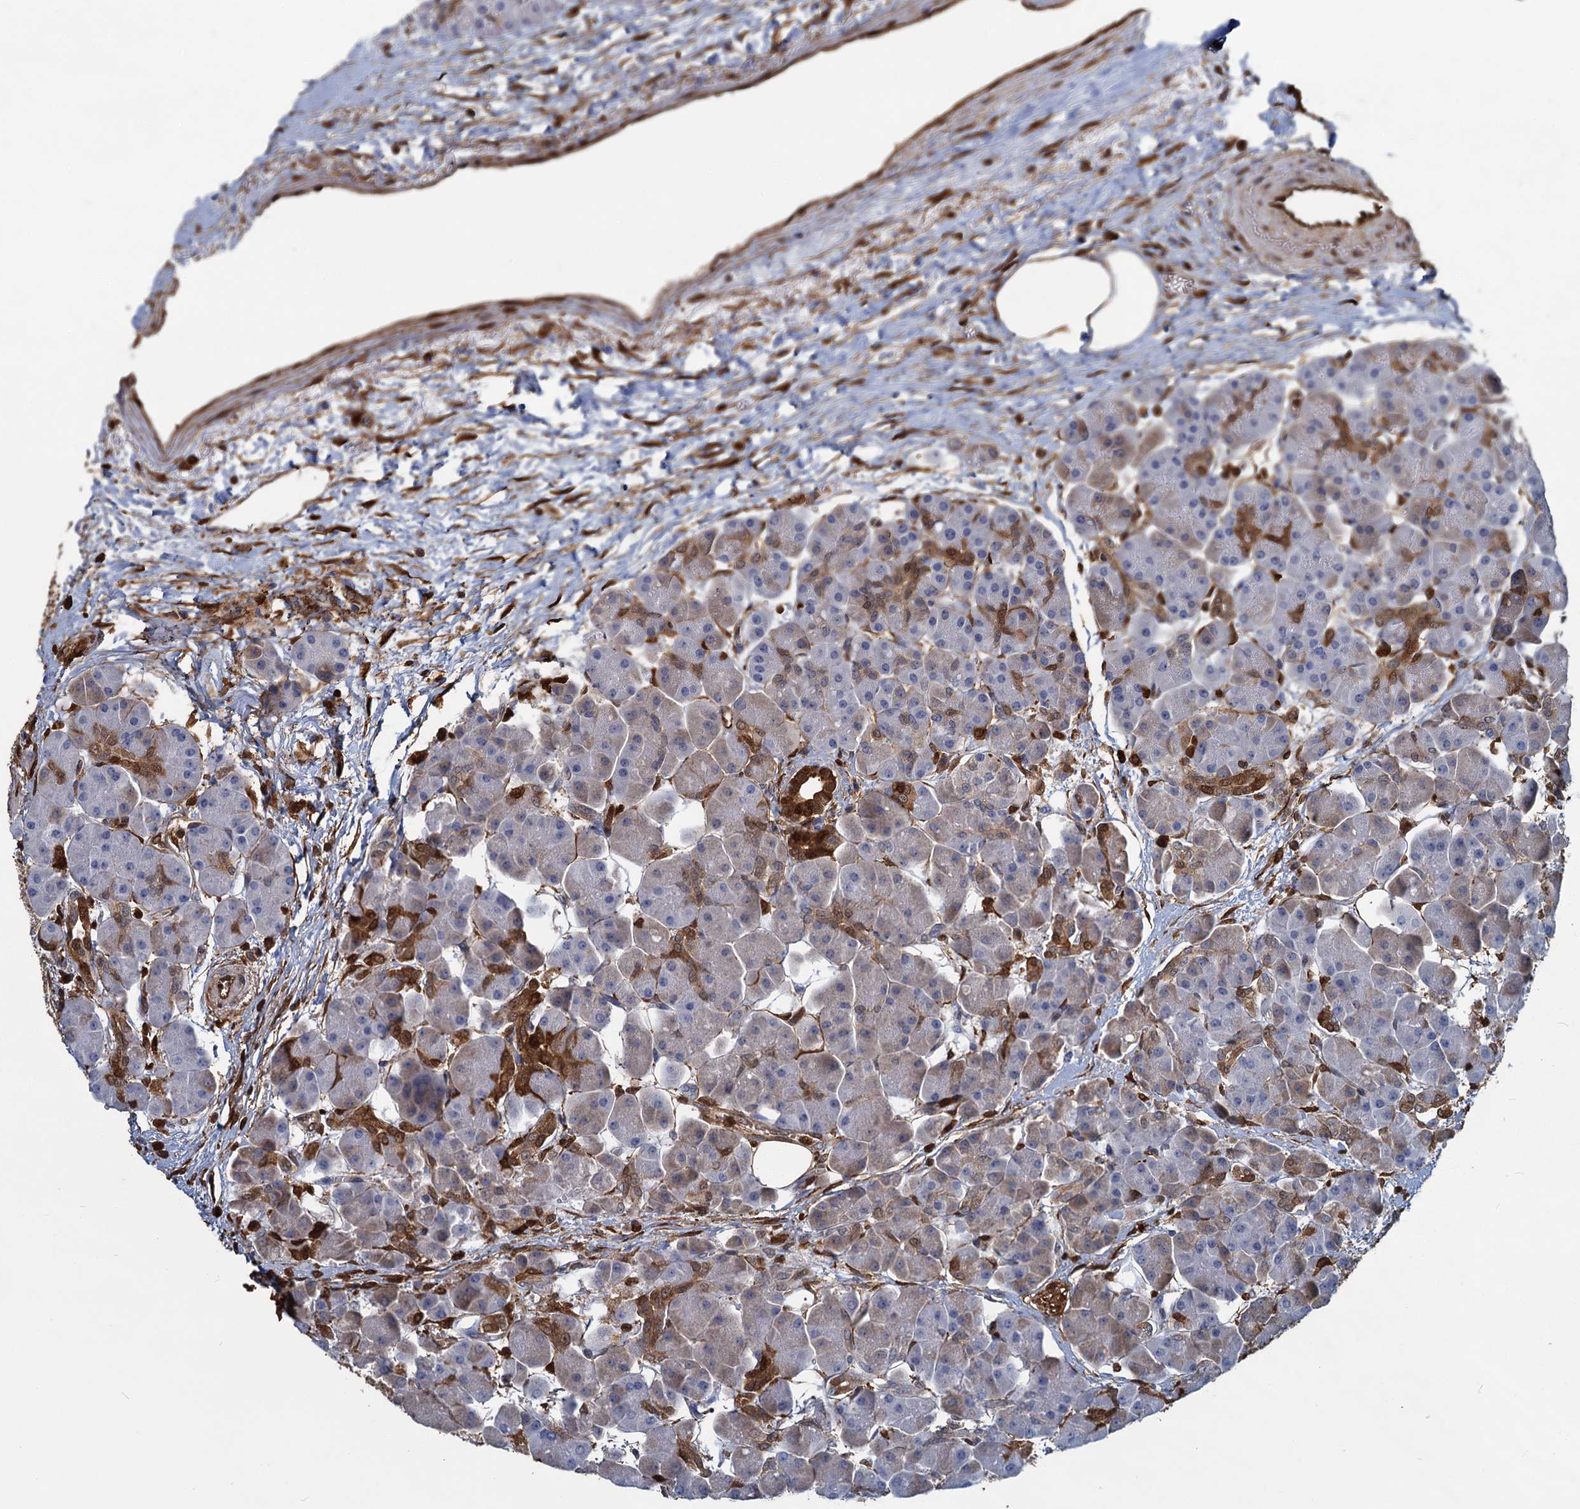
{"staining": {"intensity": "strong", "quantity": "25%-75%", "location": "cytoplasmic/membranous,nuclear"}, "tissue": "pancreas", "cell_type": "Exocrine glandular cells", "image_type": "normal", "snomed": [{"axis": "morphology", "description": "Normal tissue, NOS"}, {"axis": "topography", "description": "Pancreas"}], "caption": "Benign pancreas demonstrates strong cytoplasmic/membranous,nuclear positivity in approximately 25%-75% of exocrine glandular cells (DAB (3,3'-diaminobenzidine) = brown stain, brightfield microscopy at high magnification)..", "gene": "S100A6", "patient": {"sex": "male", "age": 66}}